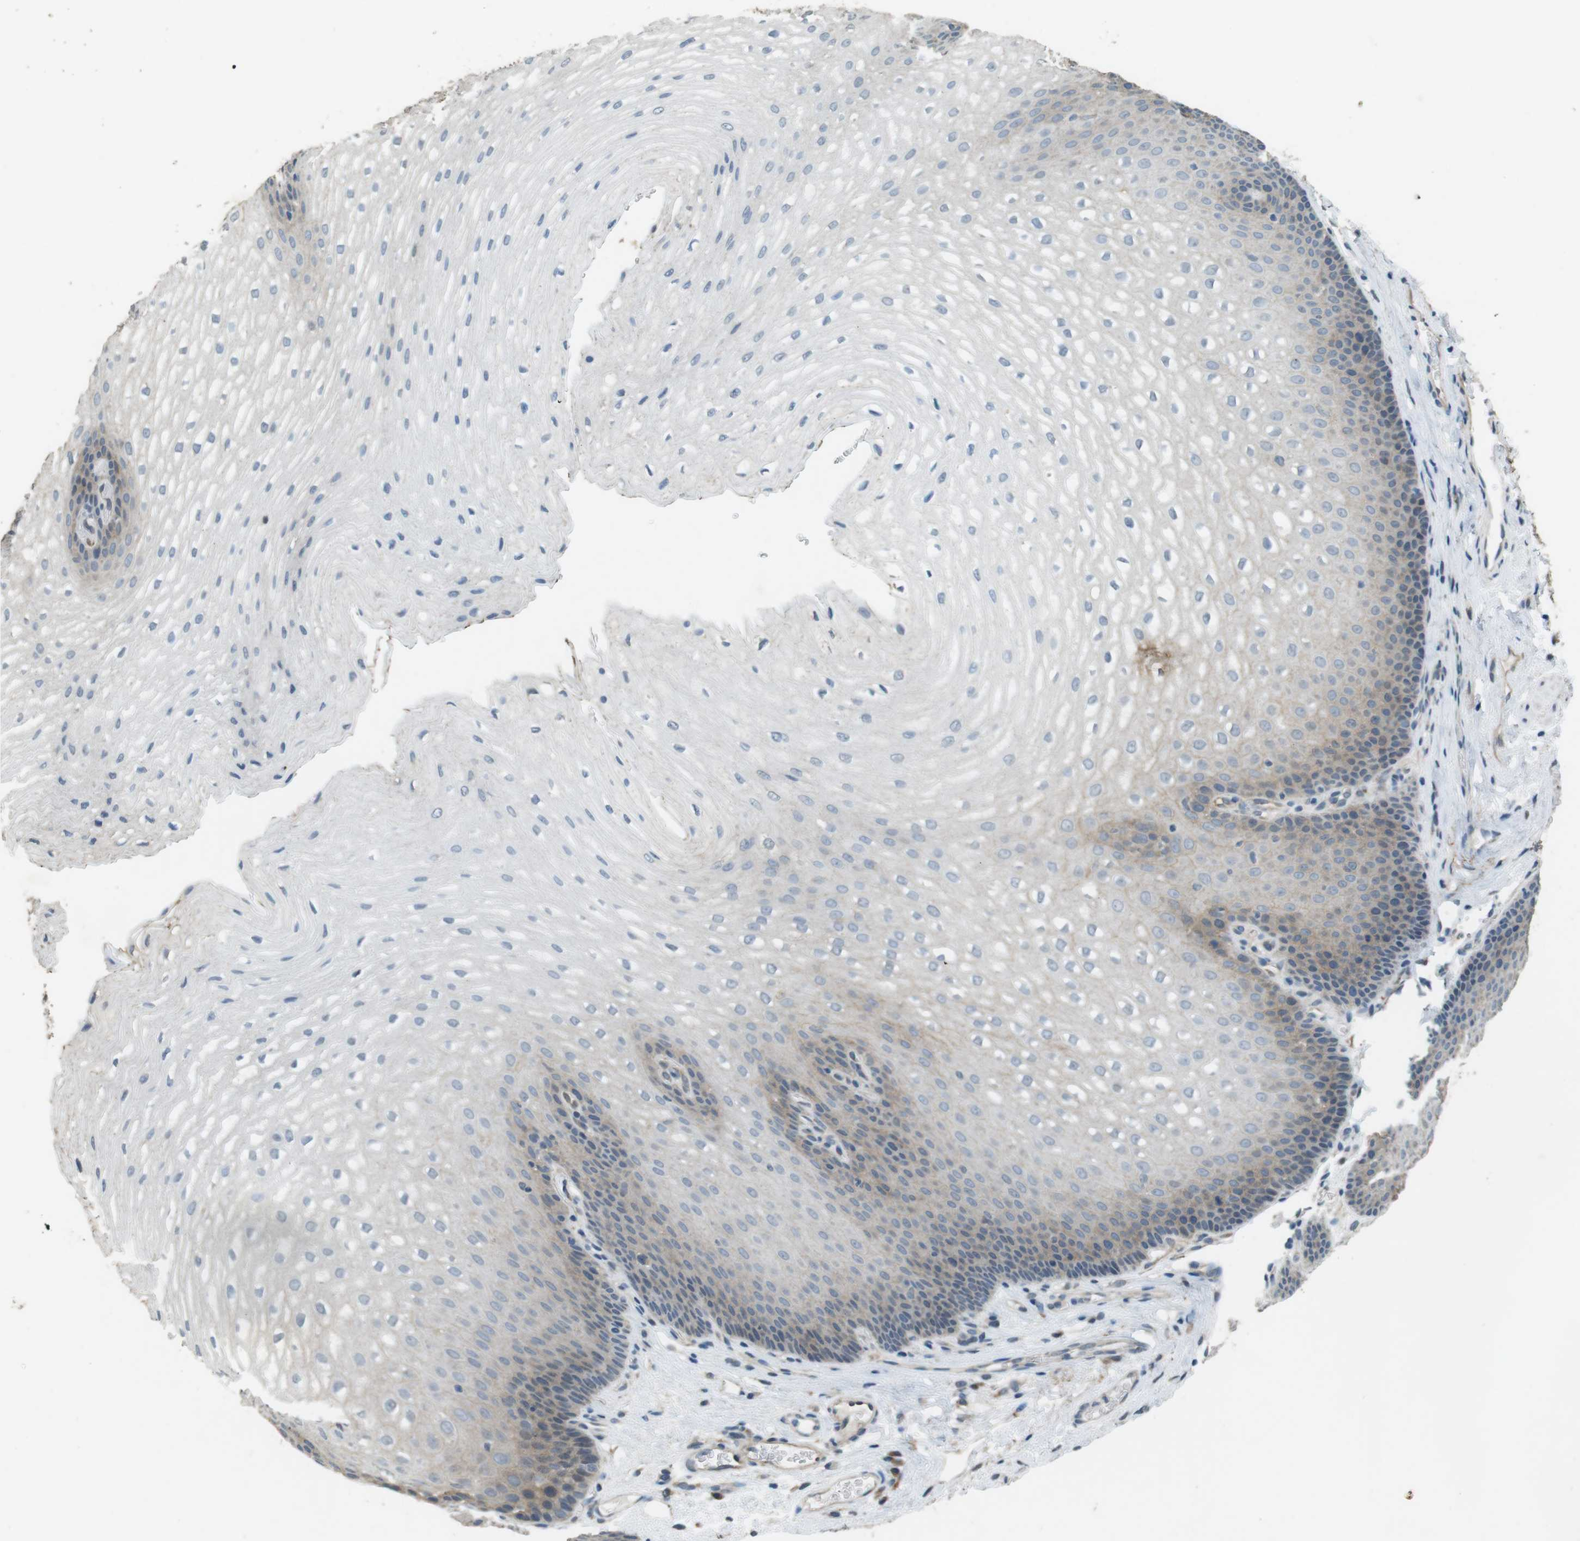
{"staining": {"intensity": "moderate", "quantity": "<25%", "location": "cytoplasmic/membranous"}, "tissue": "esophagus", "cell_type": "Squamous epithelial cells", "image_type": "normal", "snomed": [{"axis": "morphology", "description": "Normal tissue, NOS"}, {"axis": "topography", "description": "Esophagus"}], "caption": "Benign esophagus exhibits moderate cytoplasmic/membranous staining in about <25% of squamous epithelial cells (IHC, brightfield microscopy, high magnification)..", "gene": "CLDN7", "patient": {"sex": "male", "age": 48}}